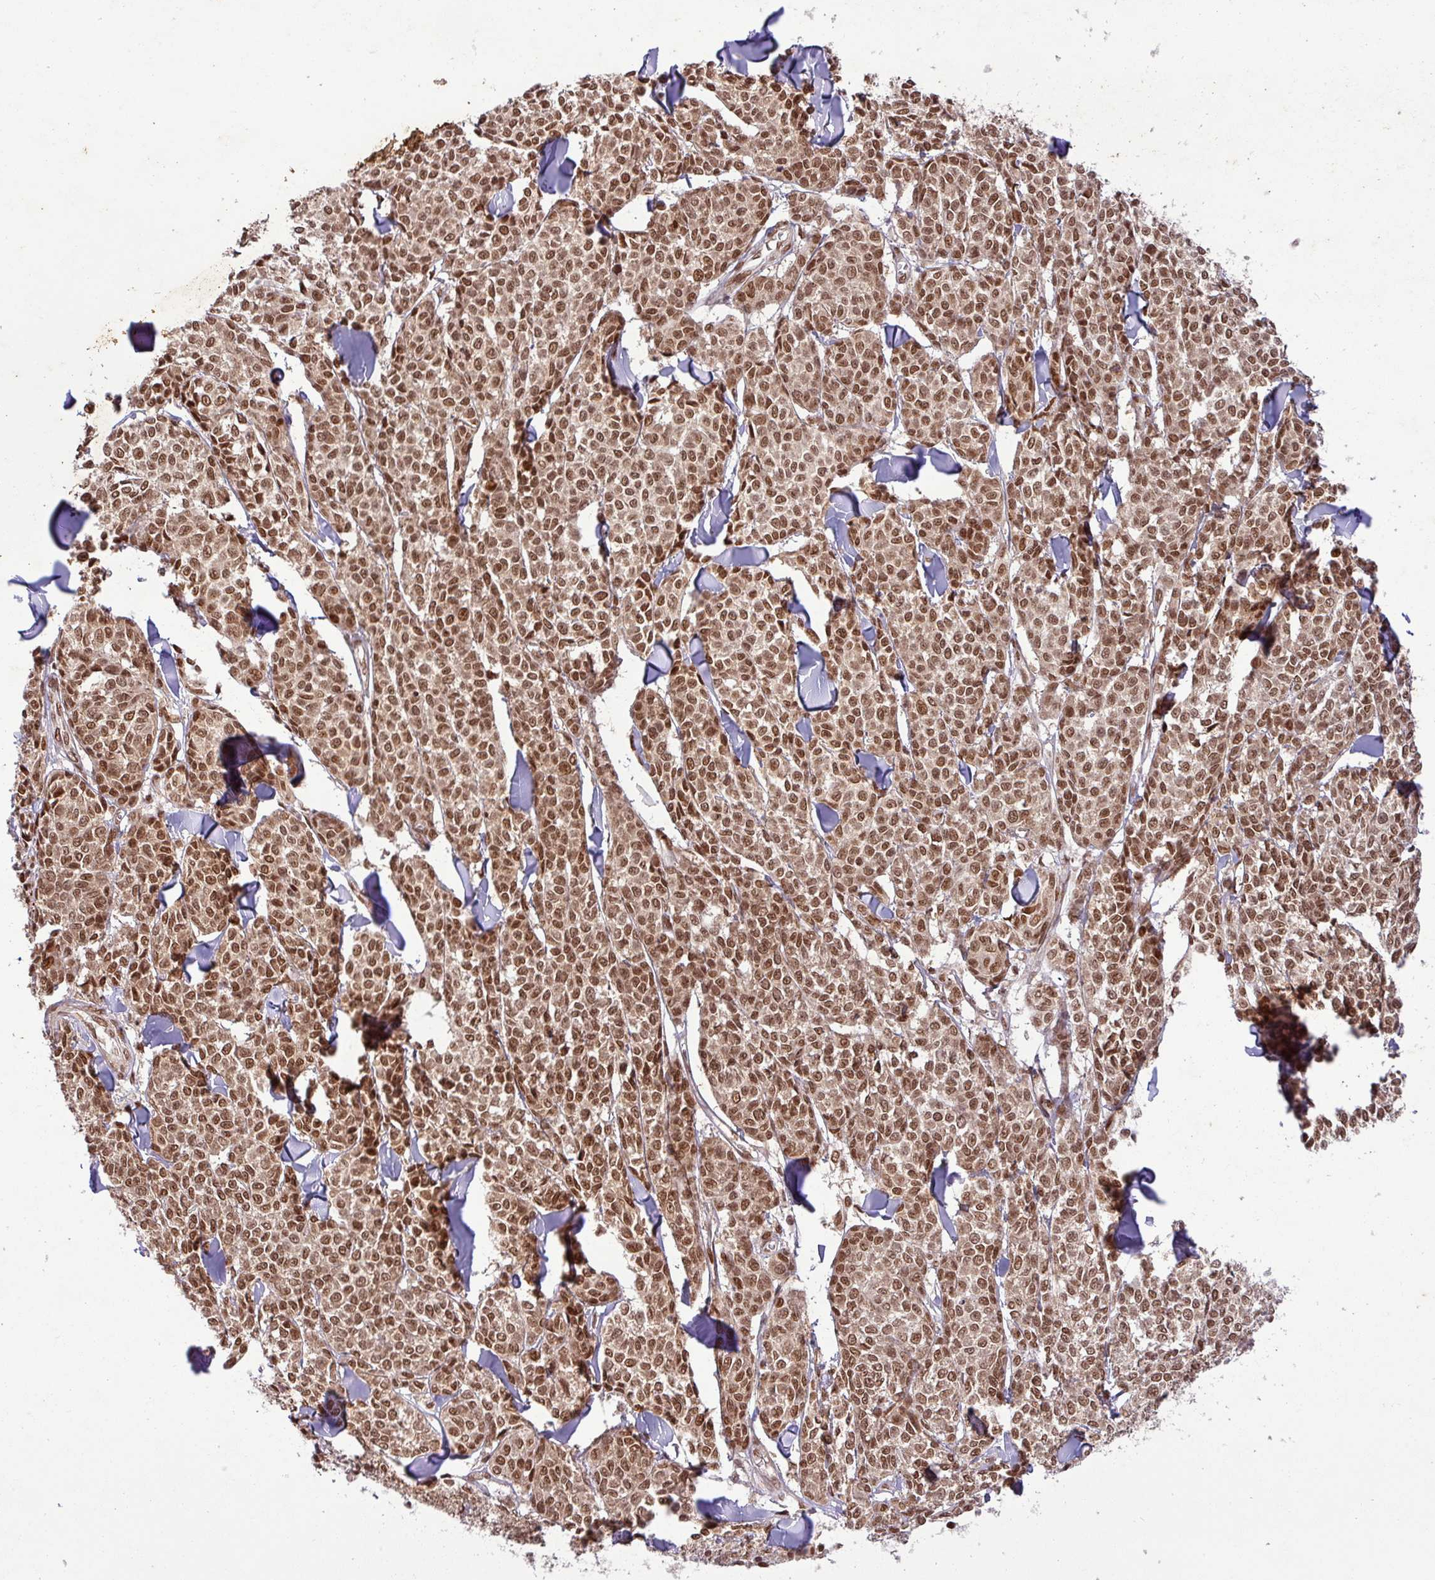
{"staining": {"intensity": "strong", "quantity": ">75%", "location": "nuclear"}, "tissue": "melanoma", "cell_type": "Tumor cells", "image_type": "cancer", "snomed": [{"axis": "morphology", "description": "Malignant melanoma, NOS"}, {"axis": "topography", "description": "Skin"}], "caption": "A histopathology image of melanoma stained for a protein reveals strong nuclear brown staining in tumor cells.", "gene": "SRSF2", "patient": {"sex": "male", "age": 46}}